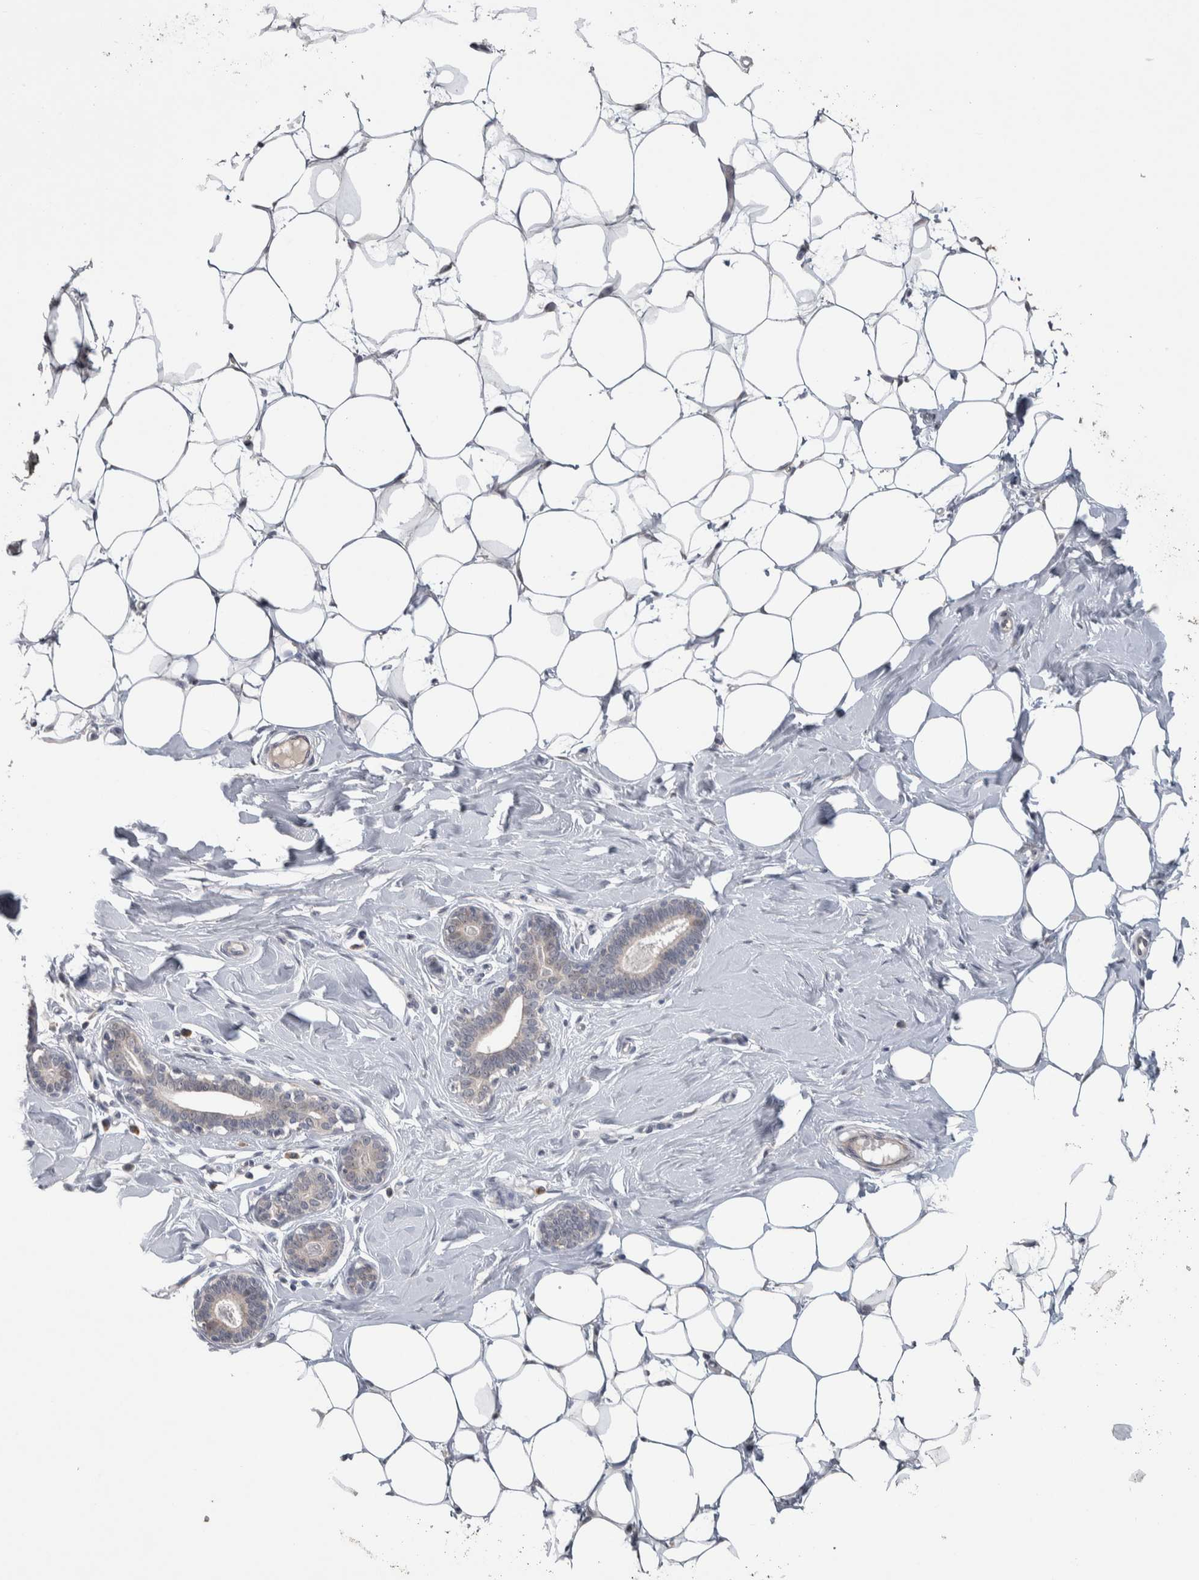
{"staining": {"intensity": "negative", "quantity": "none", "location": "none"}, "tissue": "breast", "cell_type": "Adipocytes", "image_type": "normal", "snomed": [{"axis": "morphology", "description": "Normal tissue, NOS"}, {"axis": "topography", "description": "Breast"}], "caption": "The immunohistochemistry photomicrograph has no significant positivity in adipocytes of breast. The staining was performed using DAB (3,3'-diaminobenzidine) to visualize the protein expression in brown, while the nuclei were stained in blue with hematoxylin (Magnification: 20x).", "gene": "CUL2", "patient": {"sex": "female", "age": 23}}